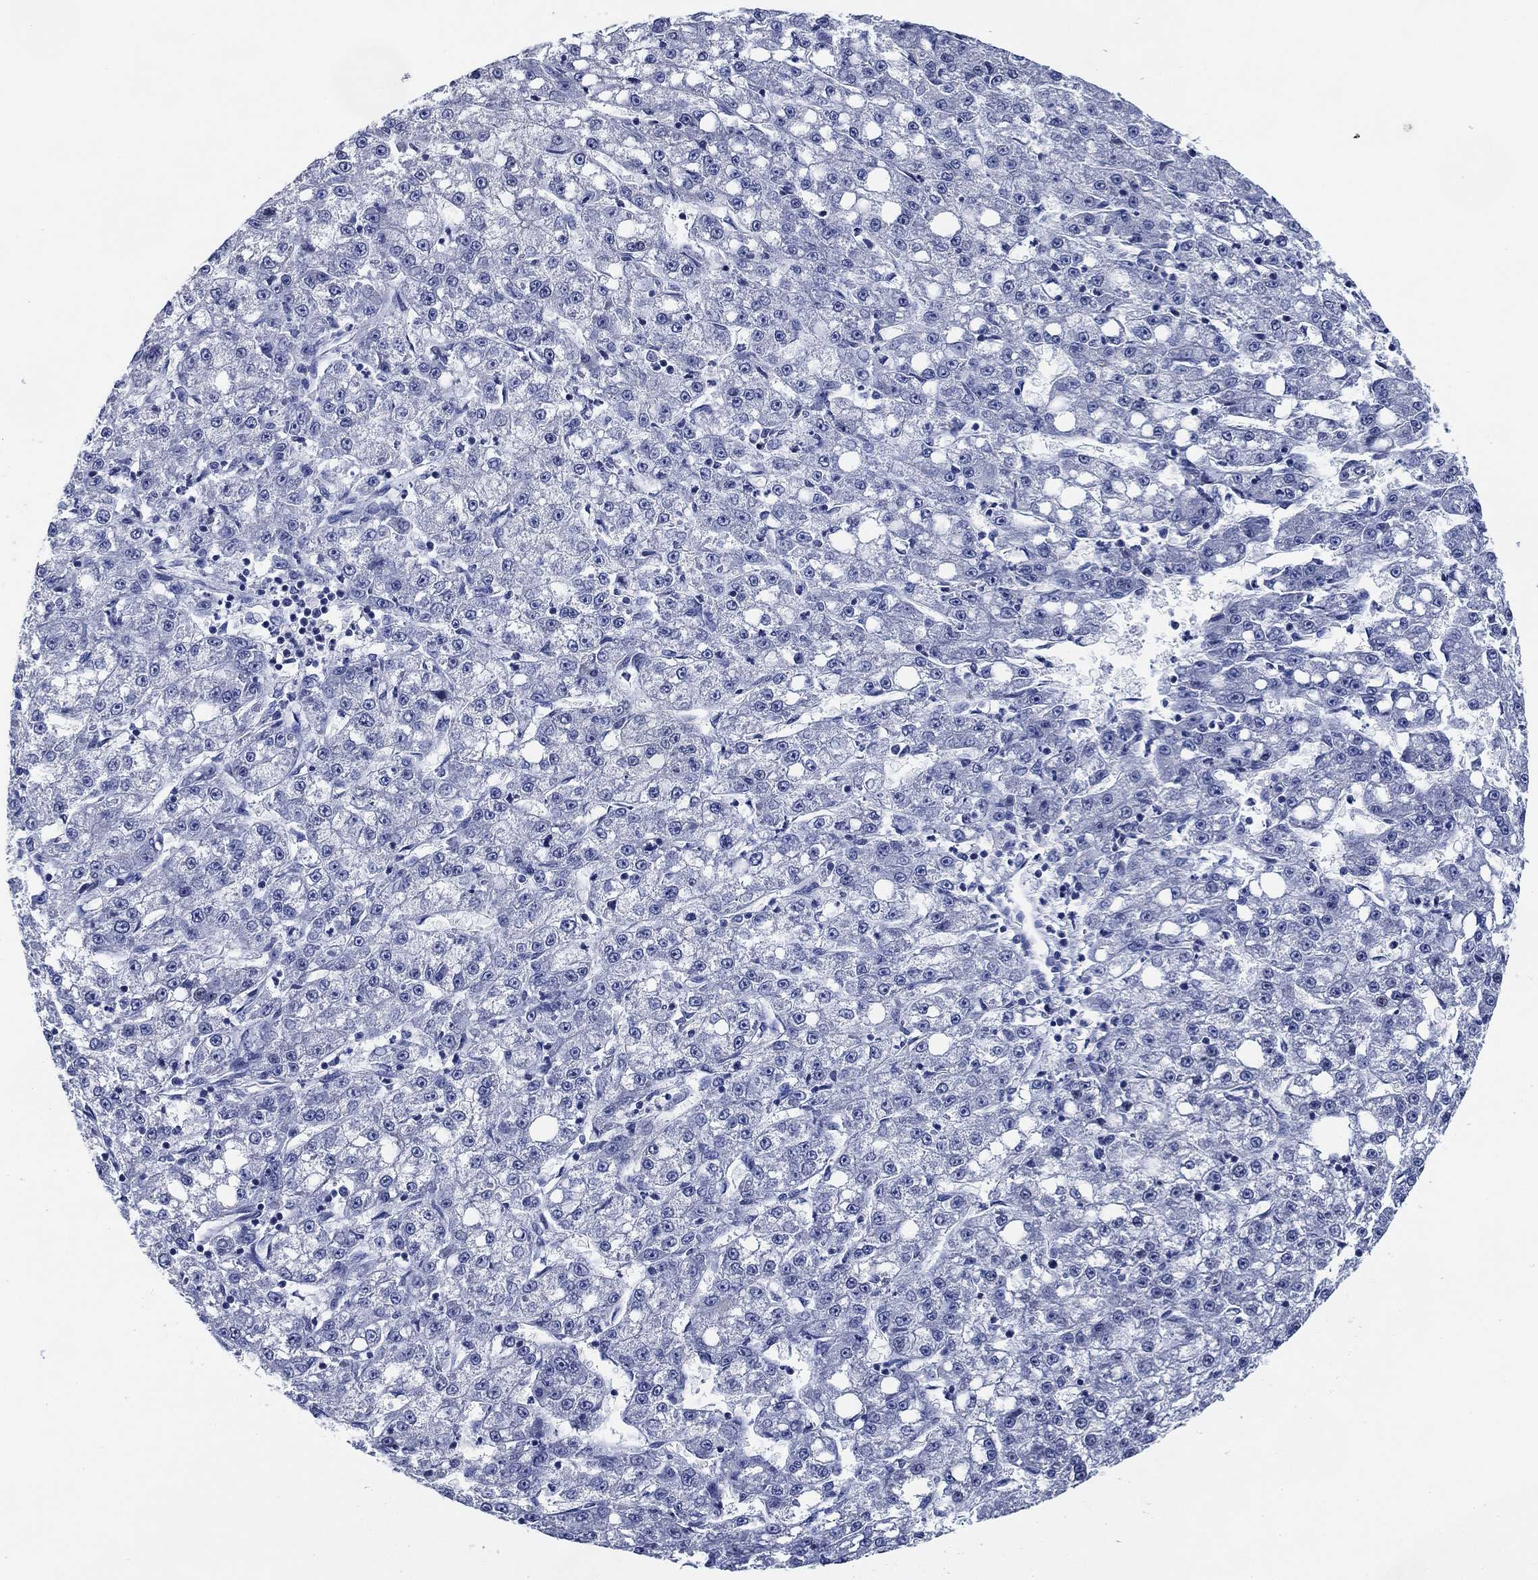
{"staining": {"intensity": "negative", "quantity": "none", "location": "none"}, "tissue": "liver cancer", "cell_type": "Tumor cells", "image_type": "cancer", "snomed": [{"axis": "morphology", "description": "Carcinoma, Hepatocellular, NOS"}, {"axis": "topography", "description": "Liver"}], "caption": "Tumor cells are negative for brown protein staining in liver cancer.", "gene": "DAZL", "patient": {"sex": "female", "age": 65}}